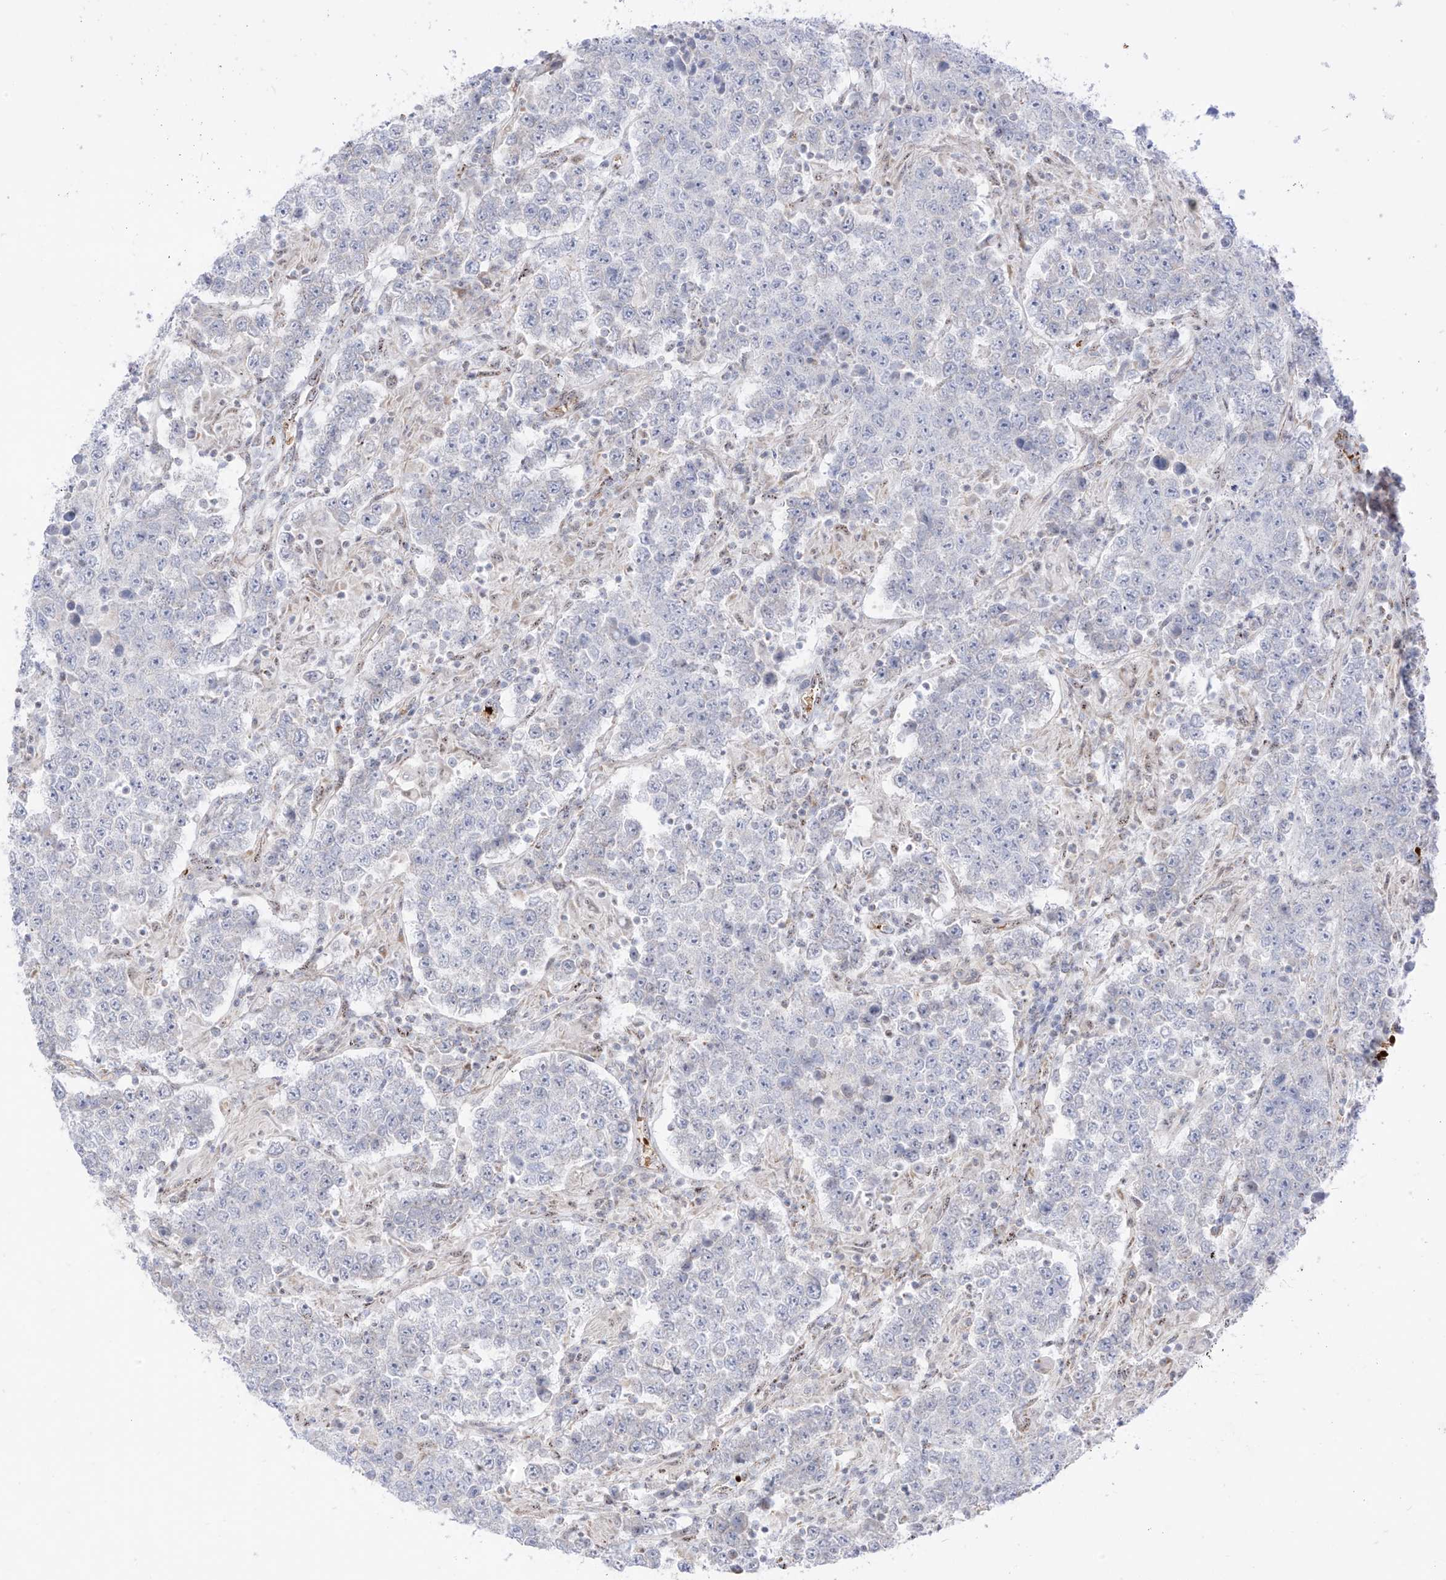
{"staining": {"intensity": "negative", "quantity": "none", "location": "none"}, "tissue": "testis cancer", "cell_type": "Tumor cells", "image_type": "cancer", "snomed": [{"axis": "morphology", "description": "Normal tissue, NOS"}, {"axis": "morphology", "description": "Urothelial carcinoma, High grade"}, {"axis": "morphology", "description": "Seminoma, NOS"}, {"axis": "morphology", "description": "Carcinoma, Embryonal, NOS"}, {"axis": "topography", "description": "Urinary bladder"}, {"axis": "topography", "description": "Testis"}], "caption": "This is an immunohistochemistry histopathology image of embryonal carcinoma (testis). There is no positivity in tumor cells.", "gene": "ARHGEF40", "patient": {"sex": "male", "age": 41}}